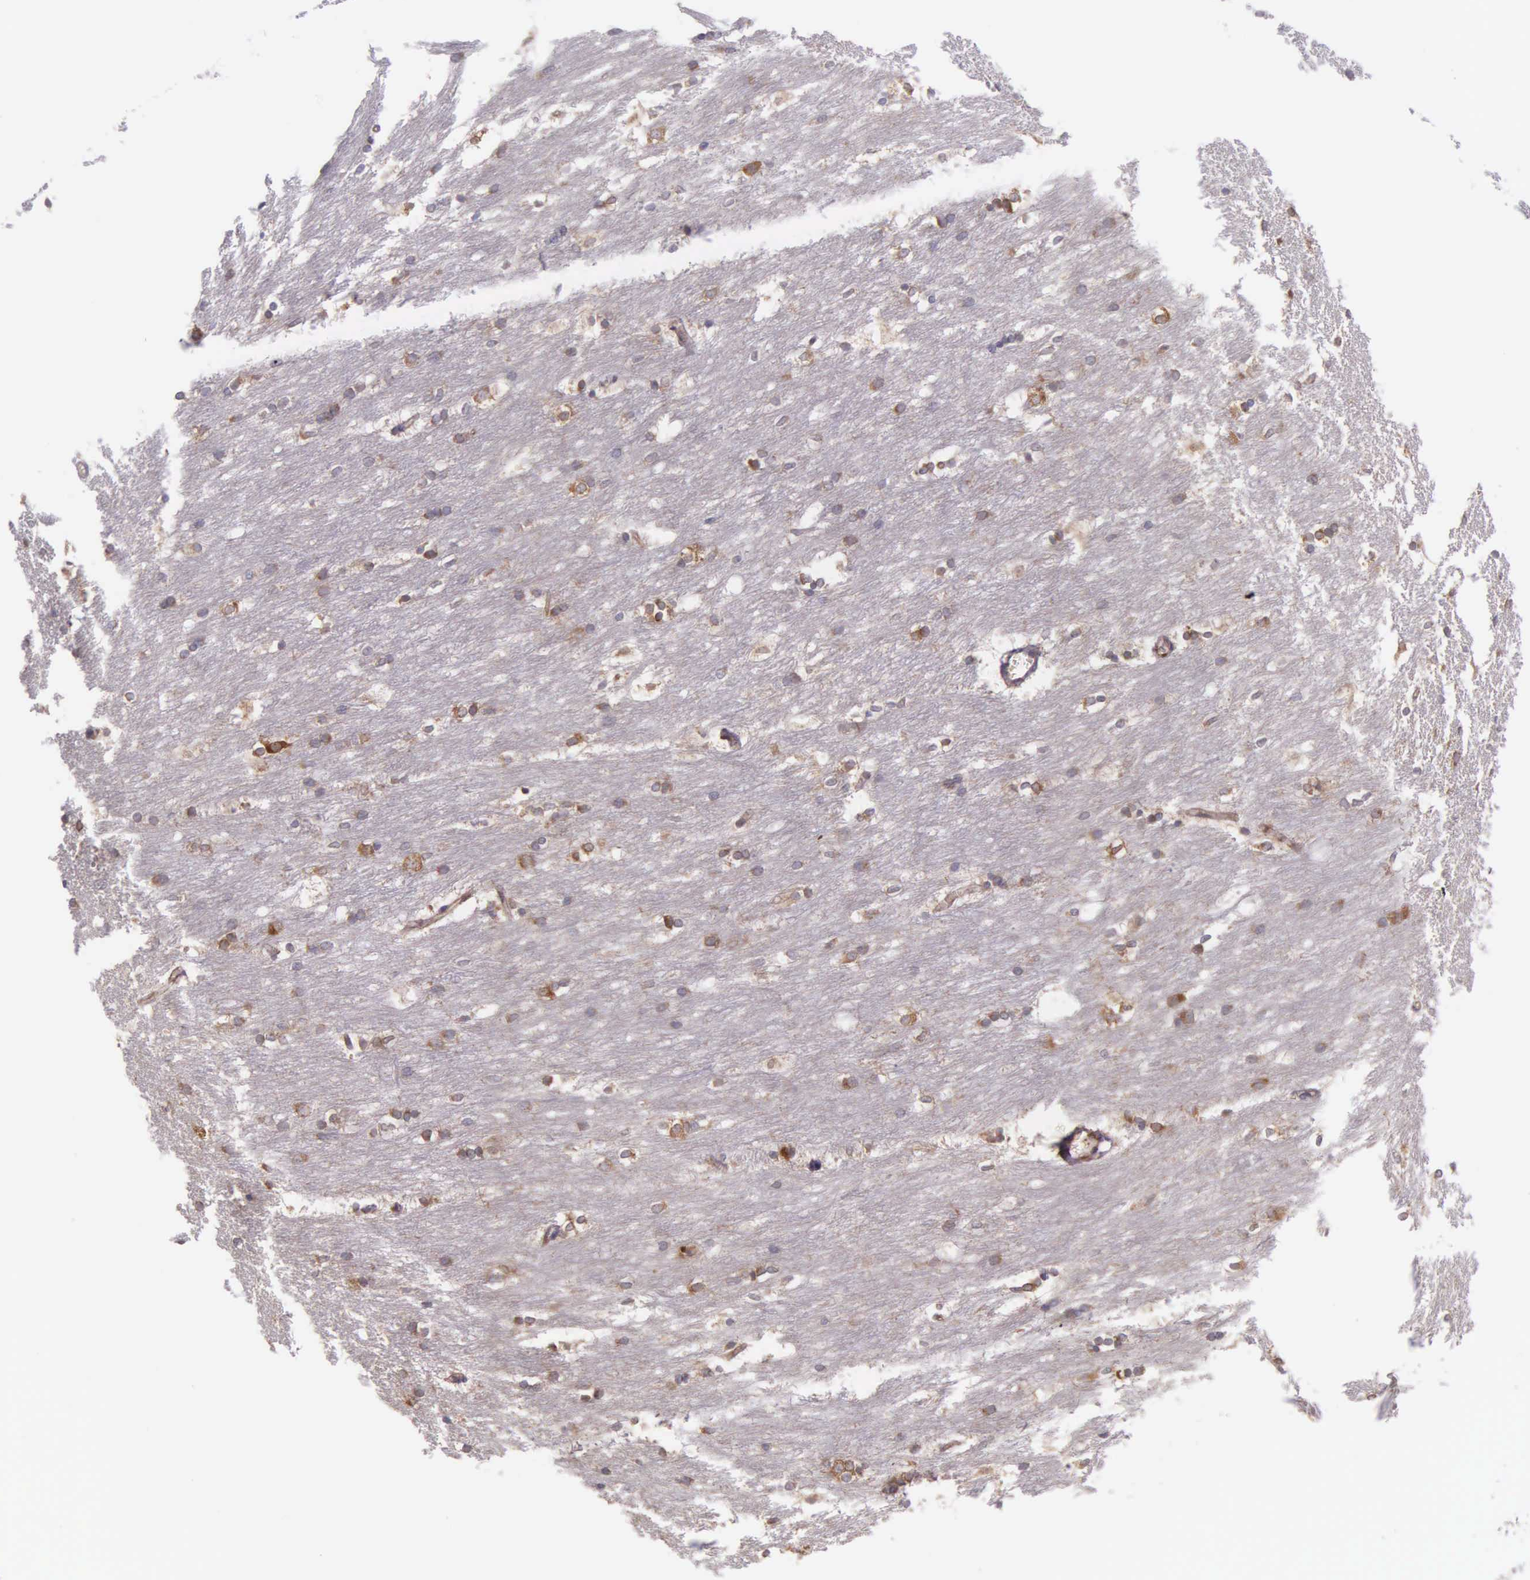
{"staining": {"intensity": "weak", "quantity": "25%-75%", "location": "cytoplasmic/membranous"}, "tissue": "caudate", "cell_type": "Glial cells", "image_type": "normal", "snomed": [{"axis": "morphology", "description": "Normal tissue, NOS"}, {"axis": "topography", "description": "Lateral ventricle wall"}], "caption": "Glial cells show weak cytoplasmic/membranous expression in about 25%-75% of cells in unremarkable caudate. (Stains: DAB in brown, nuclei in blue, Microscopy: brightfield microscopy at high magnification).", "gene": "NSDHL", "patient": {"sex": "female", "age": 19}}